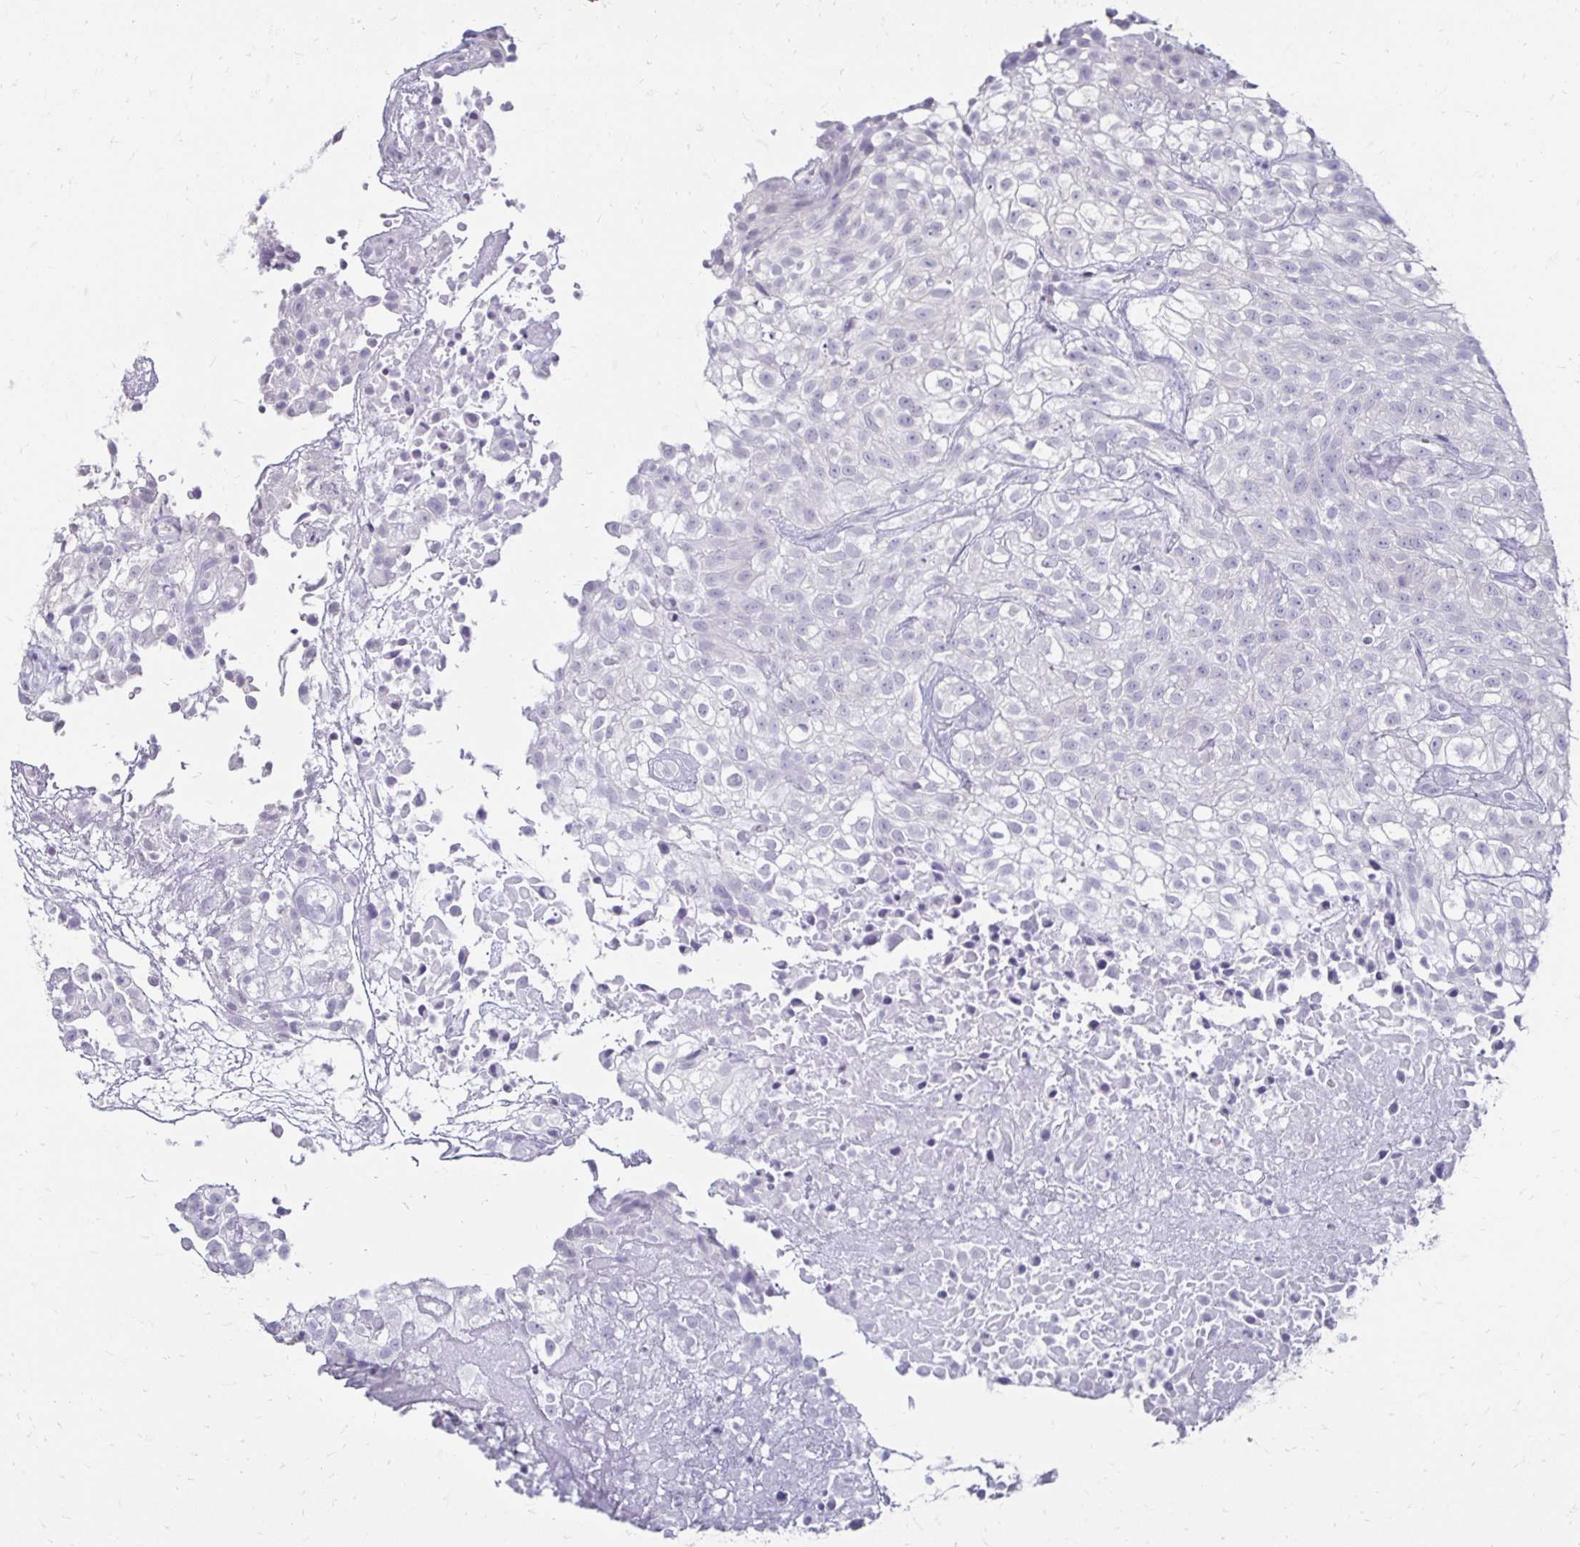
{"staining": {"intensity": "negative", "quantity": "none", "location": "none"}, "tissue": "urothelial cancer", "cell_type": "Tumor cells", "image_type": "cancer", "snomed": [{"axis": "morphology", "description": "Urothelial carcinoma, High grade"}, {"axis": "topography", "description": "Urinary bladder"}], "caption": "This is a histopathology image of immunohistochemistry (IHC) staining of urothelial carcinoma (high-grade), which shows no expression in tumor cells.", "gene": "TOMM34", "patient": {"sex": "male", "age": 56}}